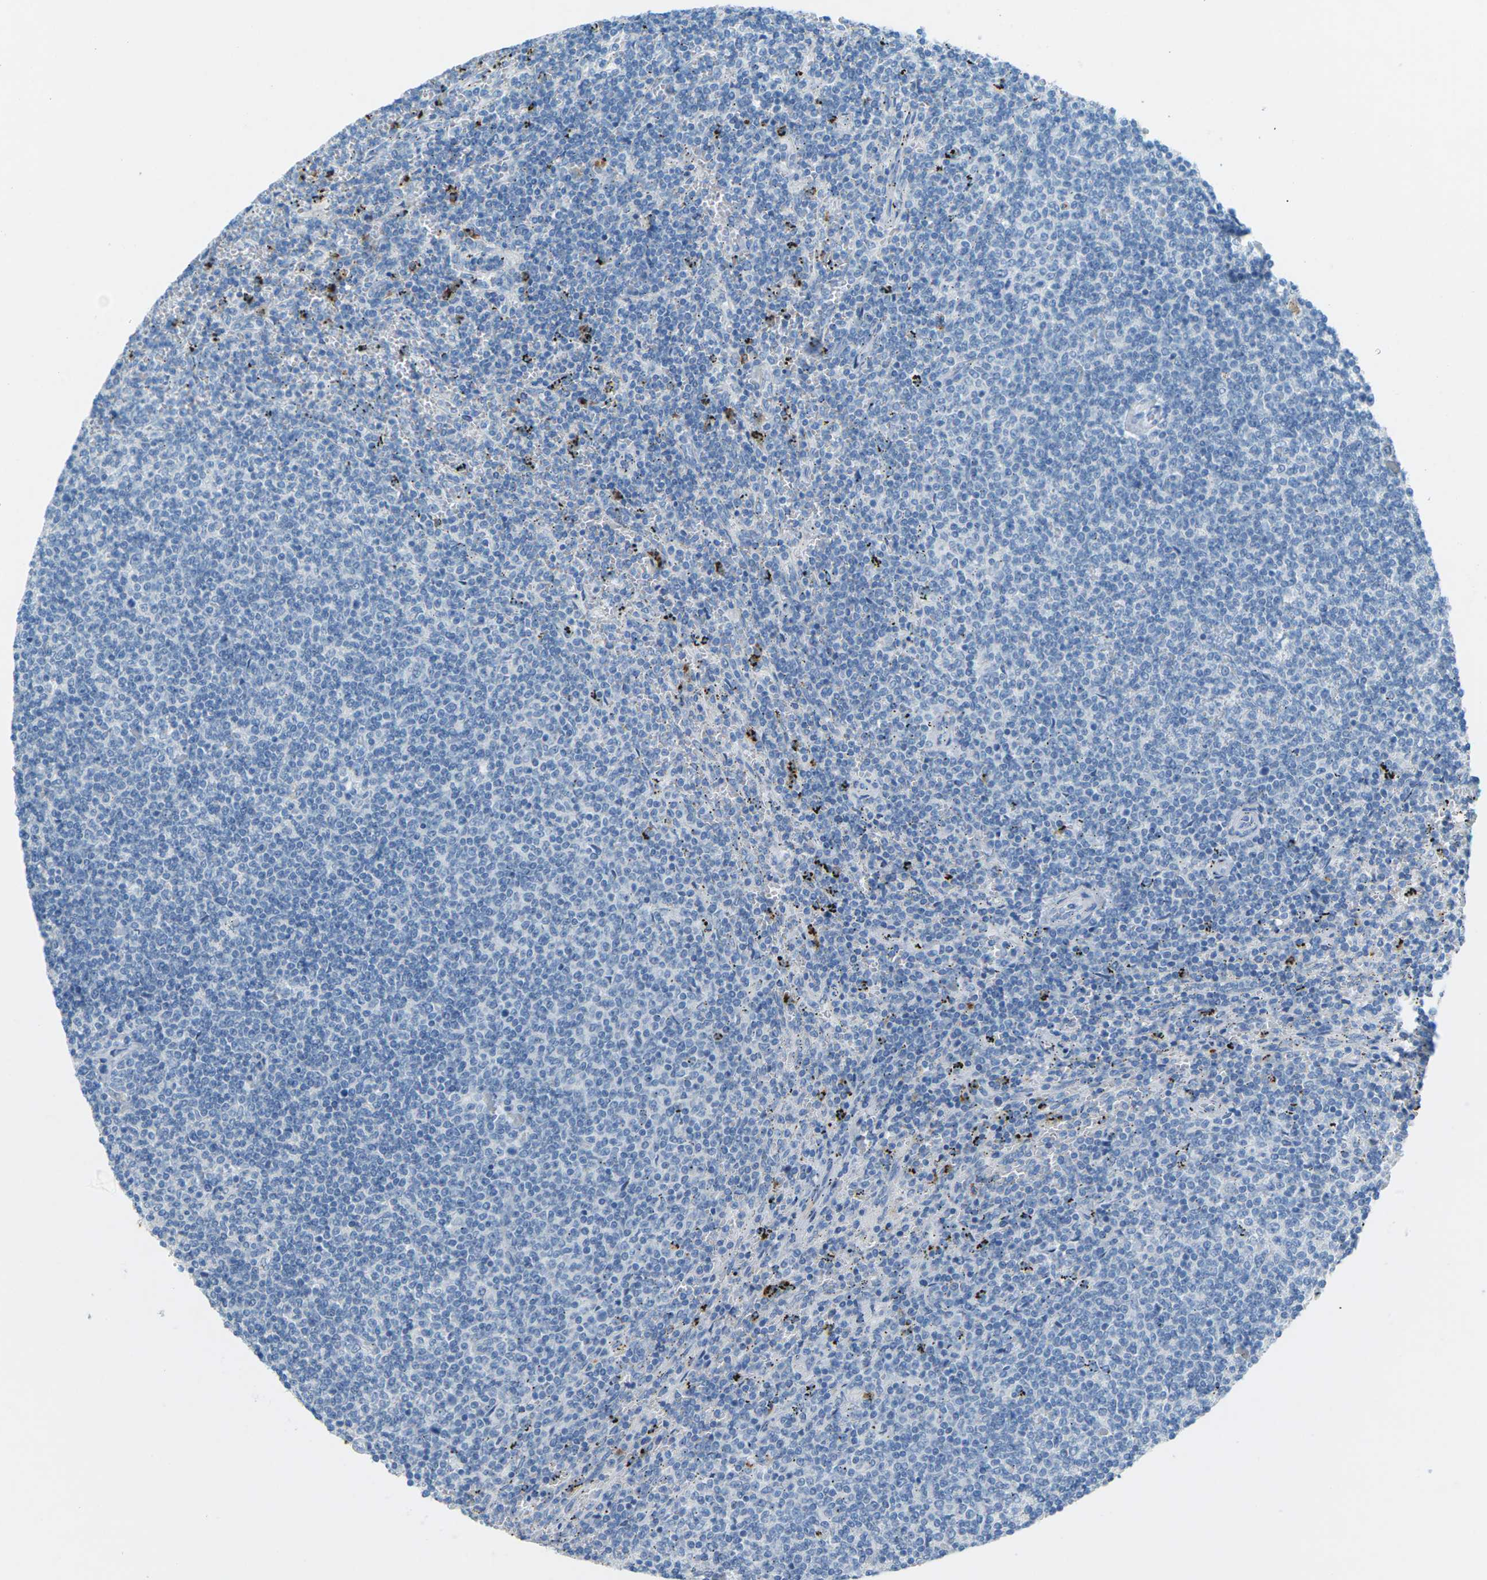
{"staining": {"intensity": "negative", "quantity": "none", "location": "none"}, "tissue": "lymphoma", "cell_type": "Tumor cells", "image_type": "cancer", "snomed": [{"axis": "morphology", "description": "Malignant lymphoma, non-Hodgkin's type, Low grade"}, {"axis": "topography", "description": "Spleen"}], "caption": "IHC micrograph of human malignant lymphoma, non-Hodgkin's type (low-grade) stained for a protein (brown), which demonstrates no staining in tumor cells.", "gene": "CDH16", "patient": {"sex": "female", "age": 50}}